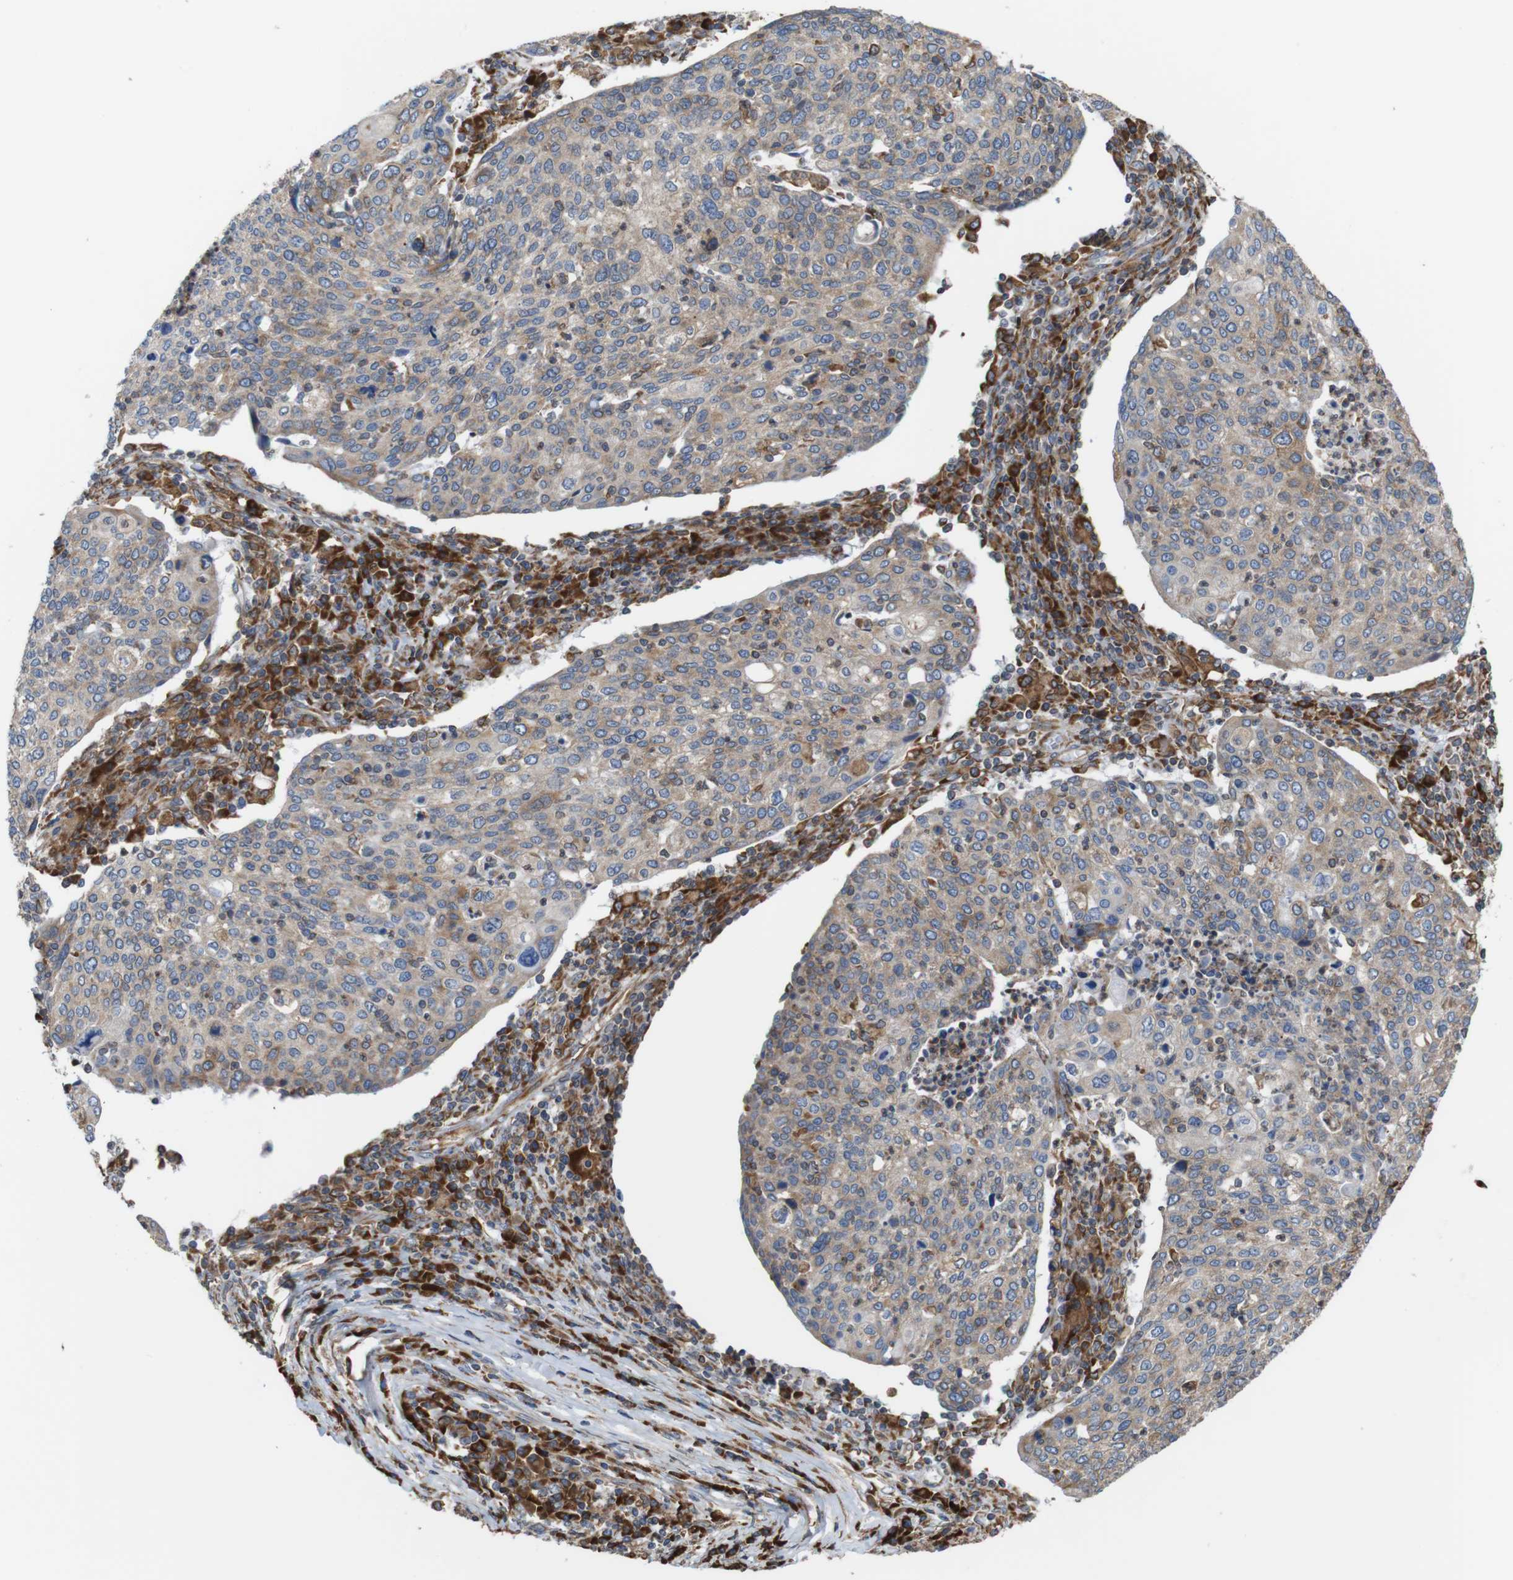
{"staining": {"intensity": "weak", "quantity": ">75%", "location": "cytoplasmic/membranous"}, "tissue": "cervical cancer", "cell_type": "Tumor cells", "image_type": "cancer", "snomed": [{"axis": "morphology", "description": "Squamous cell carcinoma, NOS"}, {"axis": "topography", "description": "Cervix"}], "caption": "Cervical cancer stained with DAB IHC exhibits low levels of weak cytoplasmic/membranous positivity in approximately >75% of tumor cells.", "gene": "UGGT1", "patient": {"sex": "female", "age": 40}}